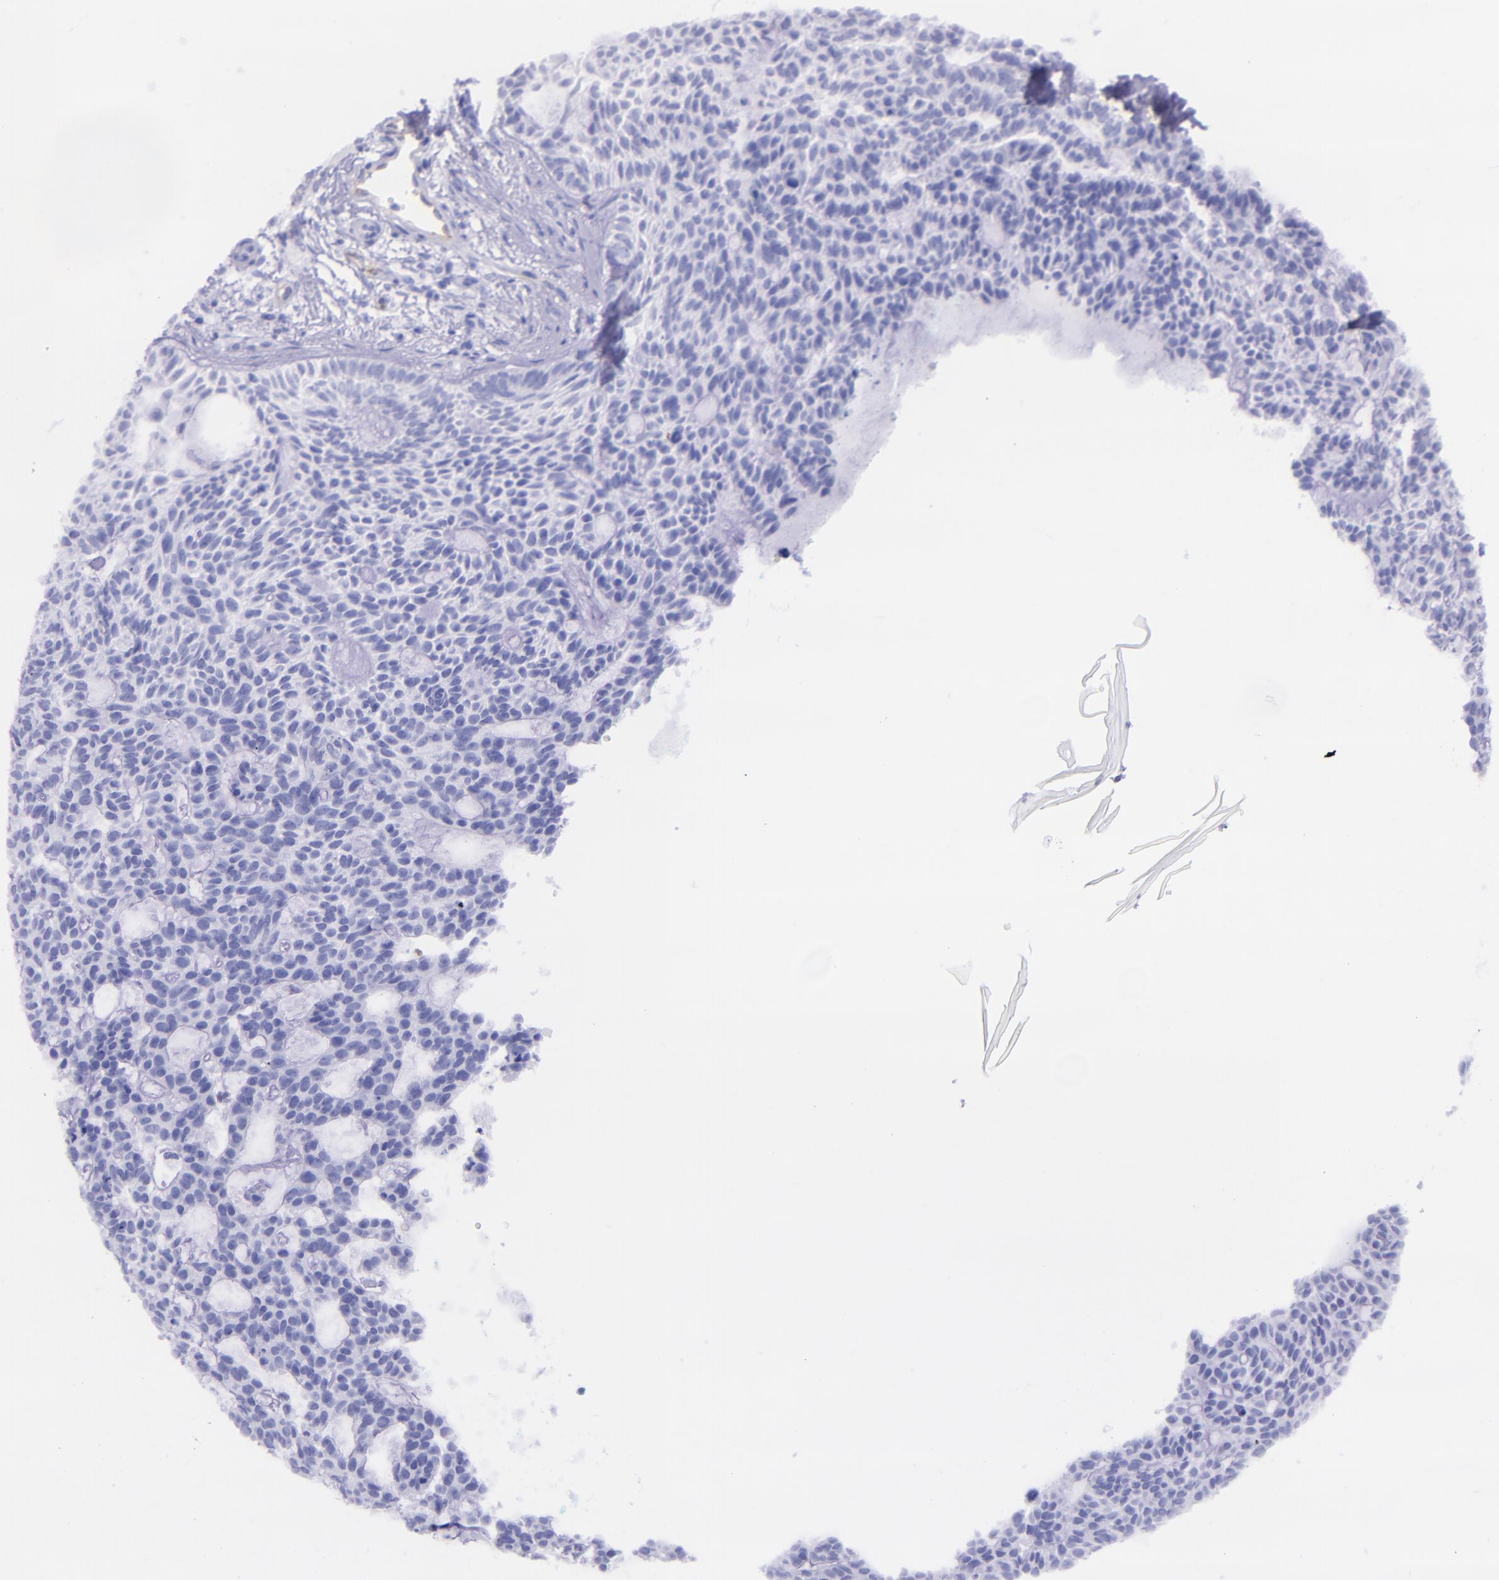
{"staining": {"intensity": "negative", "quantity": "none", "location": "none"}, "tissue": "skin cancer", "cell_type": "Tumor cells", "image_type": "cancer", "snomed": [{"axis": "morphology", "description": "Basal cell carcinoma"}, {"axis": "topography", "description": "Skin"}], "caption": "Immunohistochemistry (IHC) of basal cell carcinoma (skin) exhibits no expression in tumor cells. (Immunohistochemistry (IHC), brightfield microscopy, high magnification).", "gene": "SELE", "patient": {"sex": "male", "age": 75}}